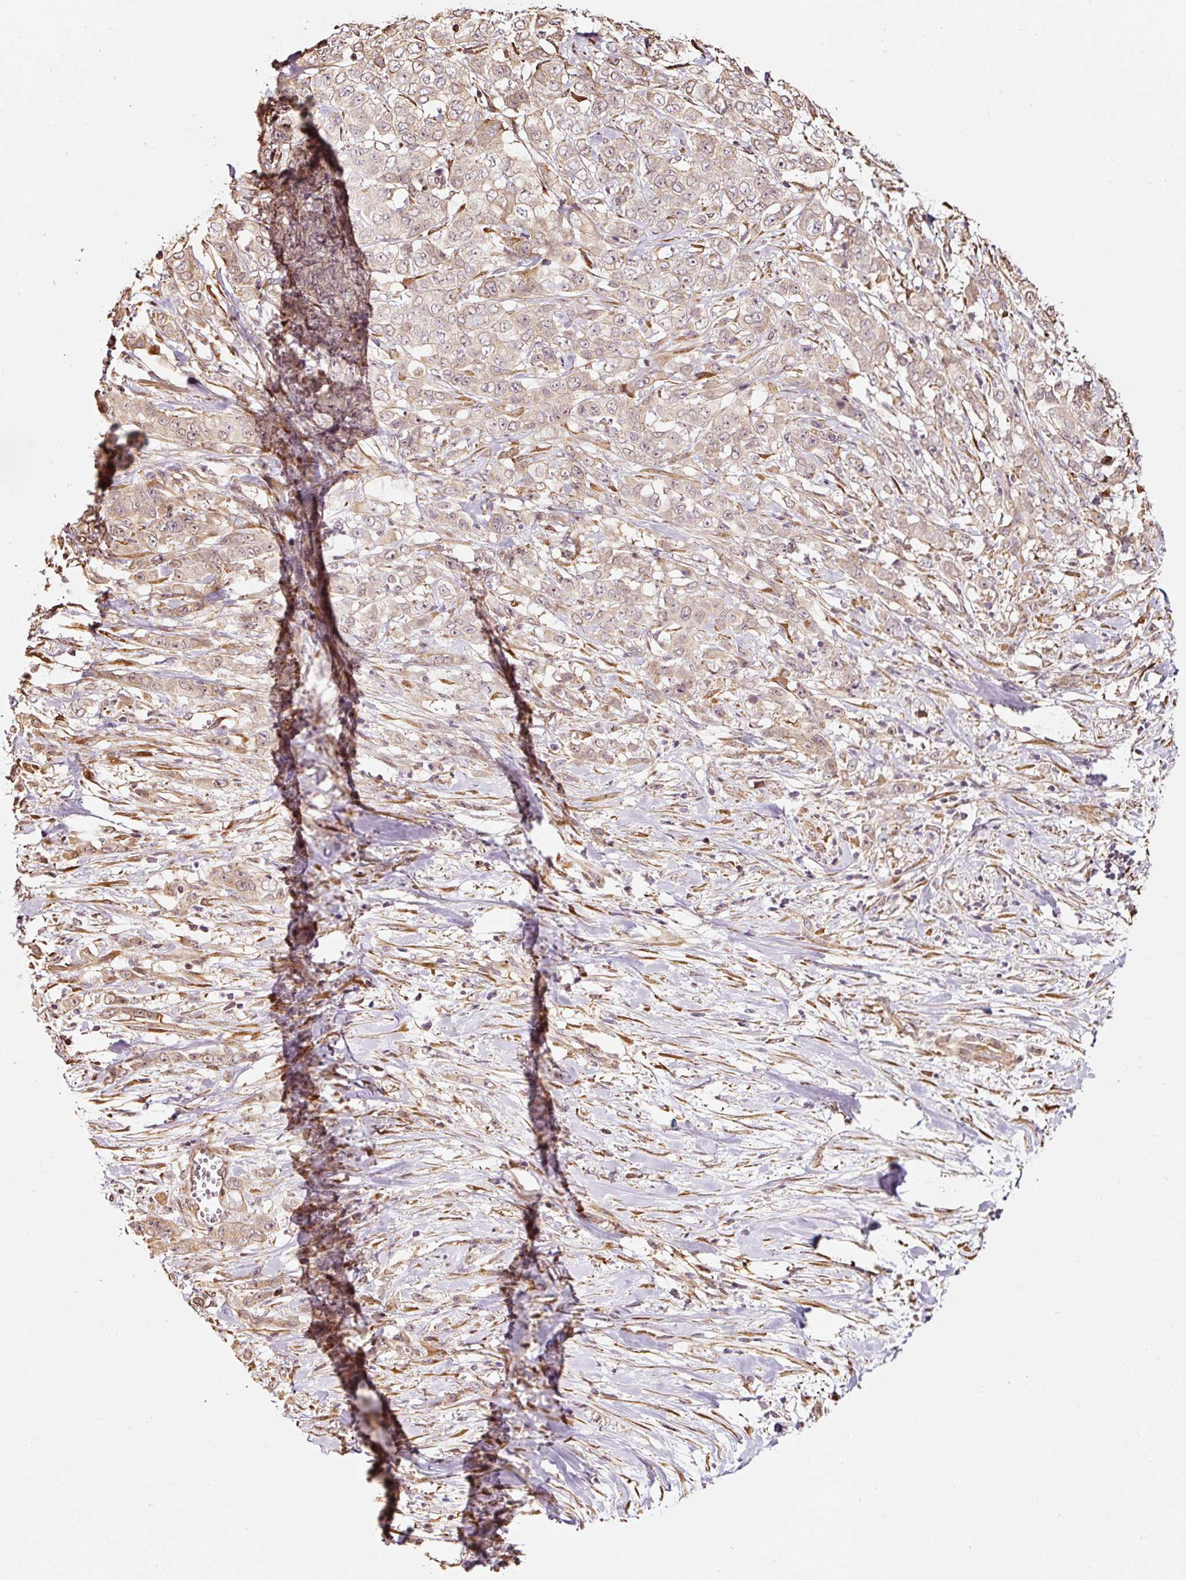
{"staining": {"intensity": "weak", "quantity": "25%-75%", "location": "cytoplasmic/membranous"}, "tissue": "stomach cancer", "cell_type": "Tumor cells", "image_type": "cancer", "snomed": [{"axis": "morphology", "description": "Adenocarcinoma, NOS"}, {"axis": "topography", "description": "Stomach, upper"}], "caption": "Adenocarcinoma (stomach) stained with a protein marker demonstrates weak staining in tumor cells.", "gene": "ETF1", "patient": {"sex": "male", "age": 62}}